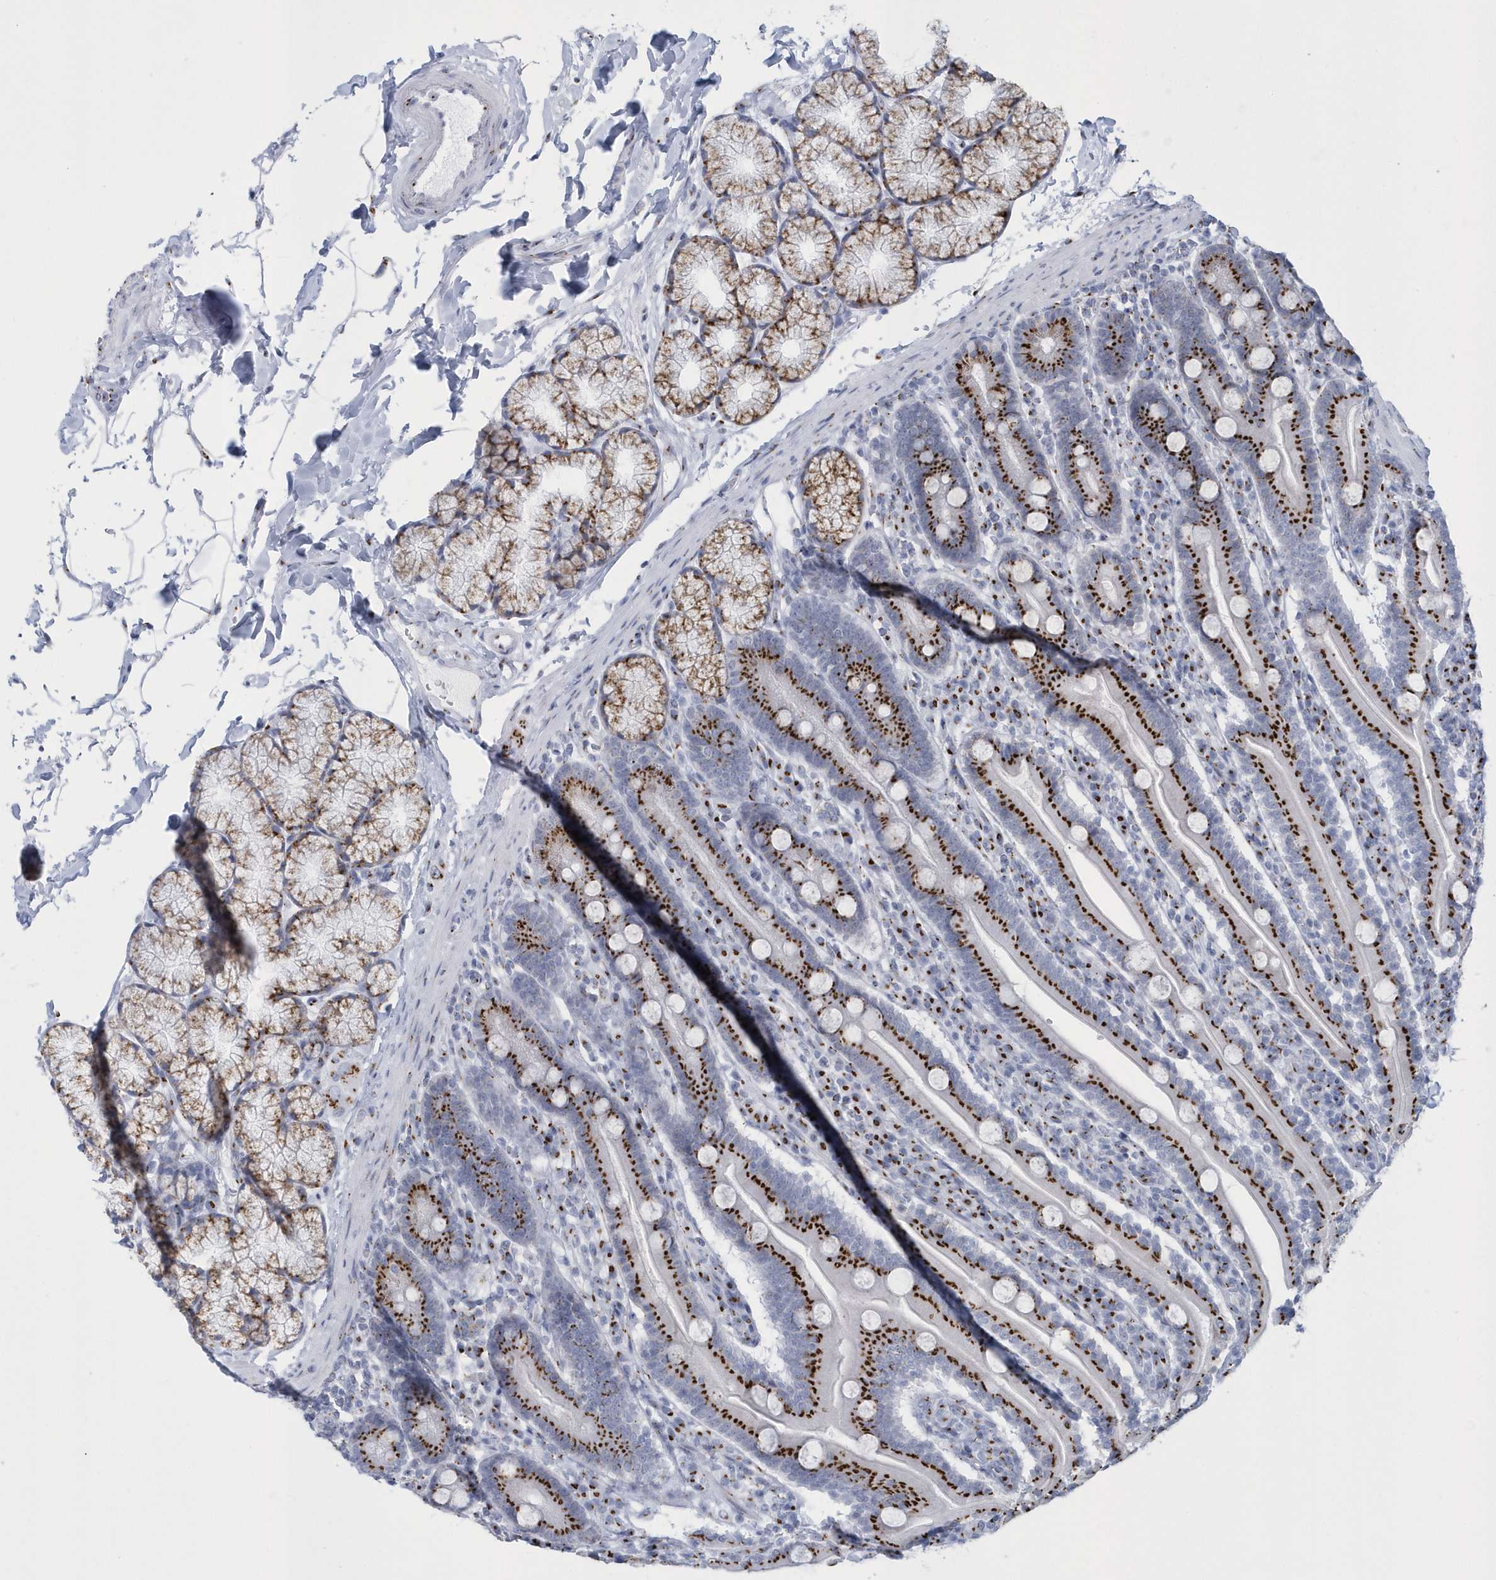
{"staining": {"intensity": "strong", "quantity": ">75%", "location": "cytoplasmic/membranous"}, "tissue": "duodenum", "cell_type": "Glandular cells", "image_type": "normal", "snomed": [{"axis": "morphology", "description": "Normal tissue, NOS"}, {"axis": "topography", "description": "Duodenum"}], "caption": "IHC image of benign duodenum stained for a protein (brown), which reveals high levels of strong cytoplasmic/membranous staining in approximately >75% of glandular cells.", "gene": "SLX9", "patient": {"sex": "male", "age": 35}}